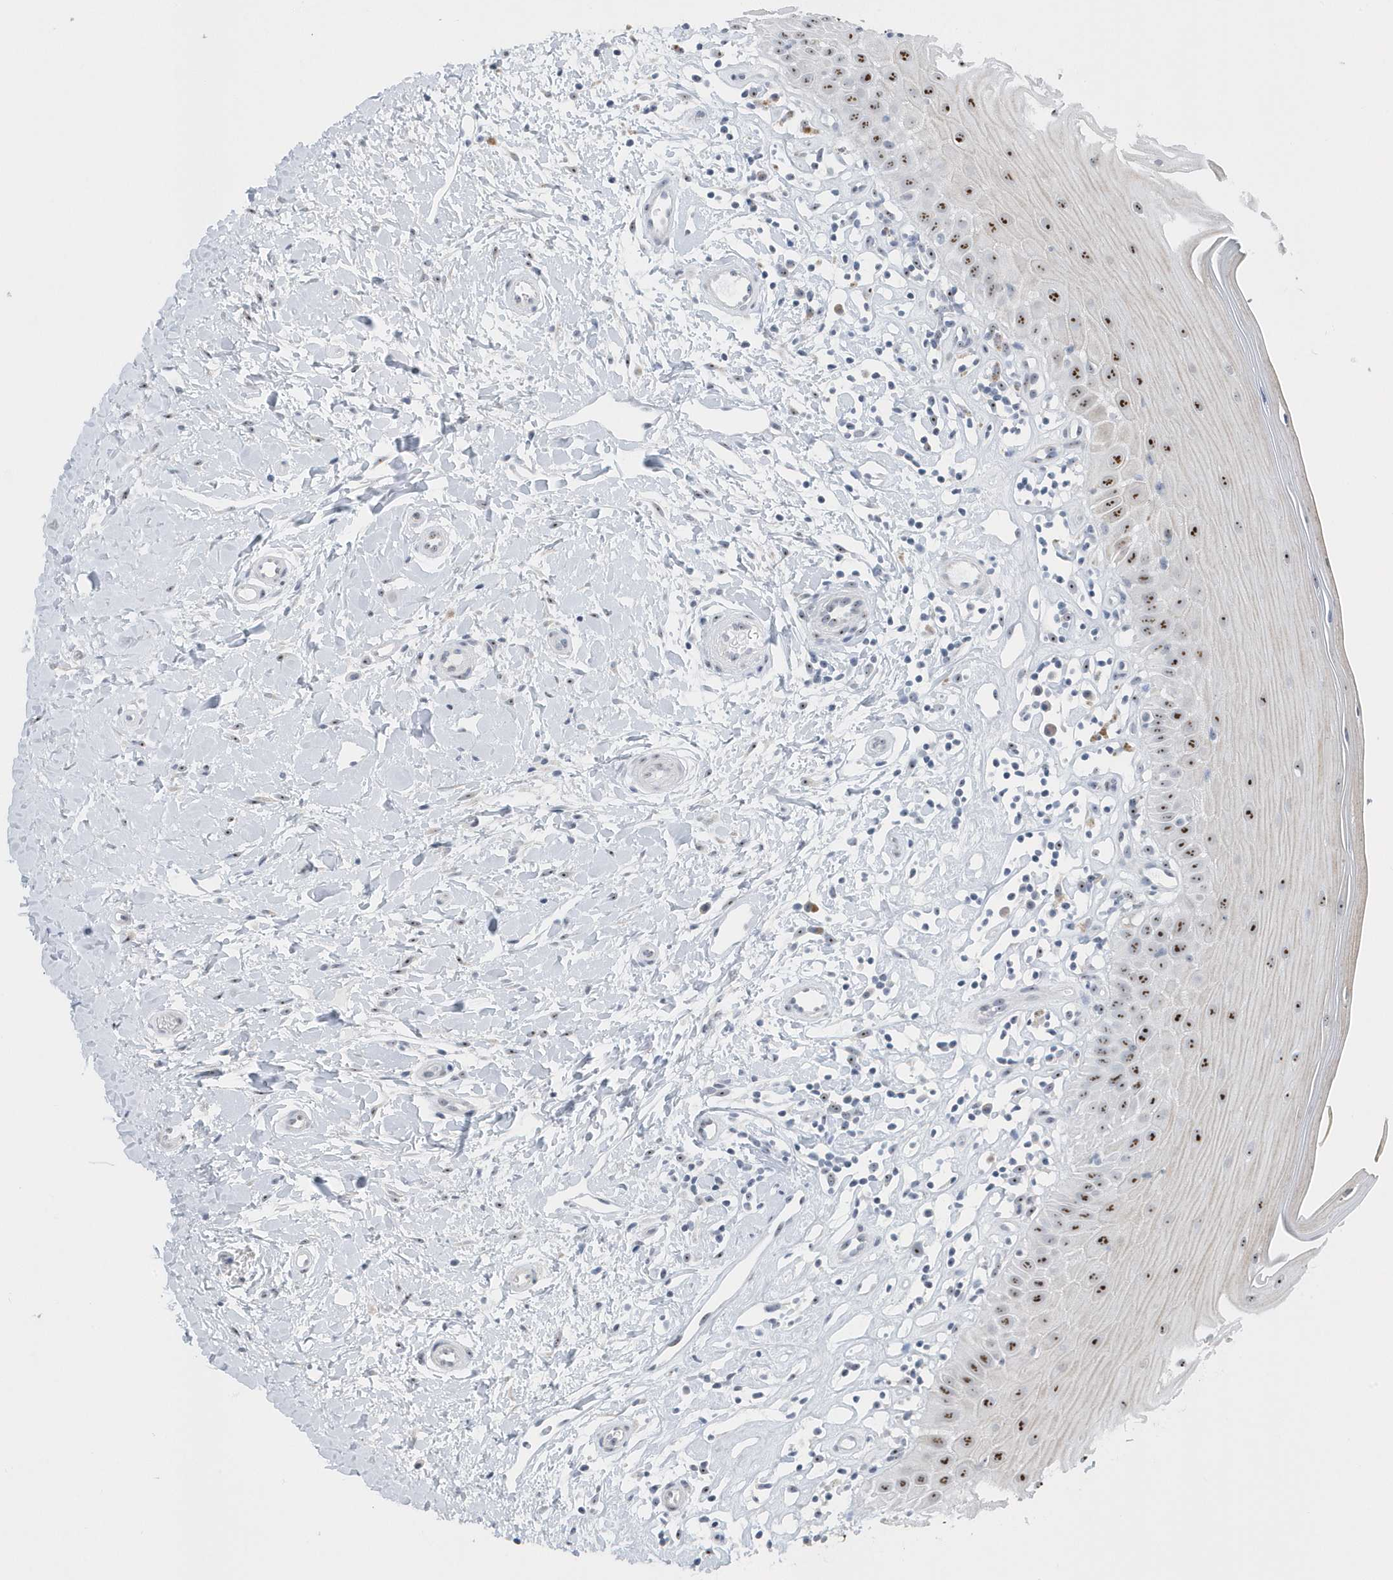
{"staining": {"intensity": "moderate", "quantity": "25%-75%", "location": "nuclear"}, "tissue": "oral mucosa", "cell_type": "Squamous epithelial cells", "image_type": "normal", "snomed": [{"axis": "morphology", "description": "Normal tissue, NOS"}, {"axis": "topography", "description": "Oral tissue"}], "caption": "IHC of normal oral mucosa shows medium levels of moderate nuclear expression in about 25%-75% of squamous epithelial cells. (DAB (3,3'-diaminobenzidine) = brown stain, brightfield microscopy at high magnification).", "gene": "RPF2", "patient": {"sex": "female", "age": 56}}